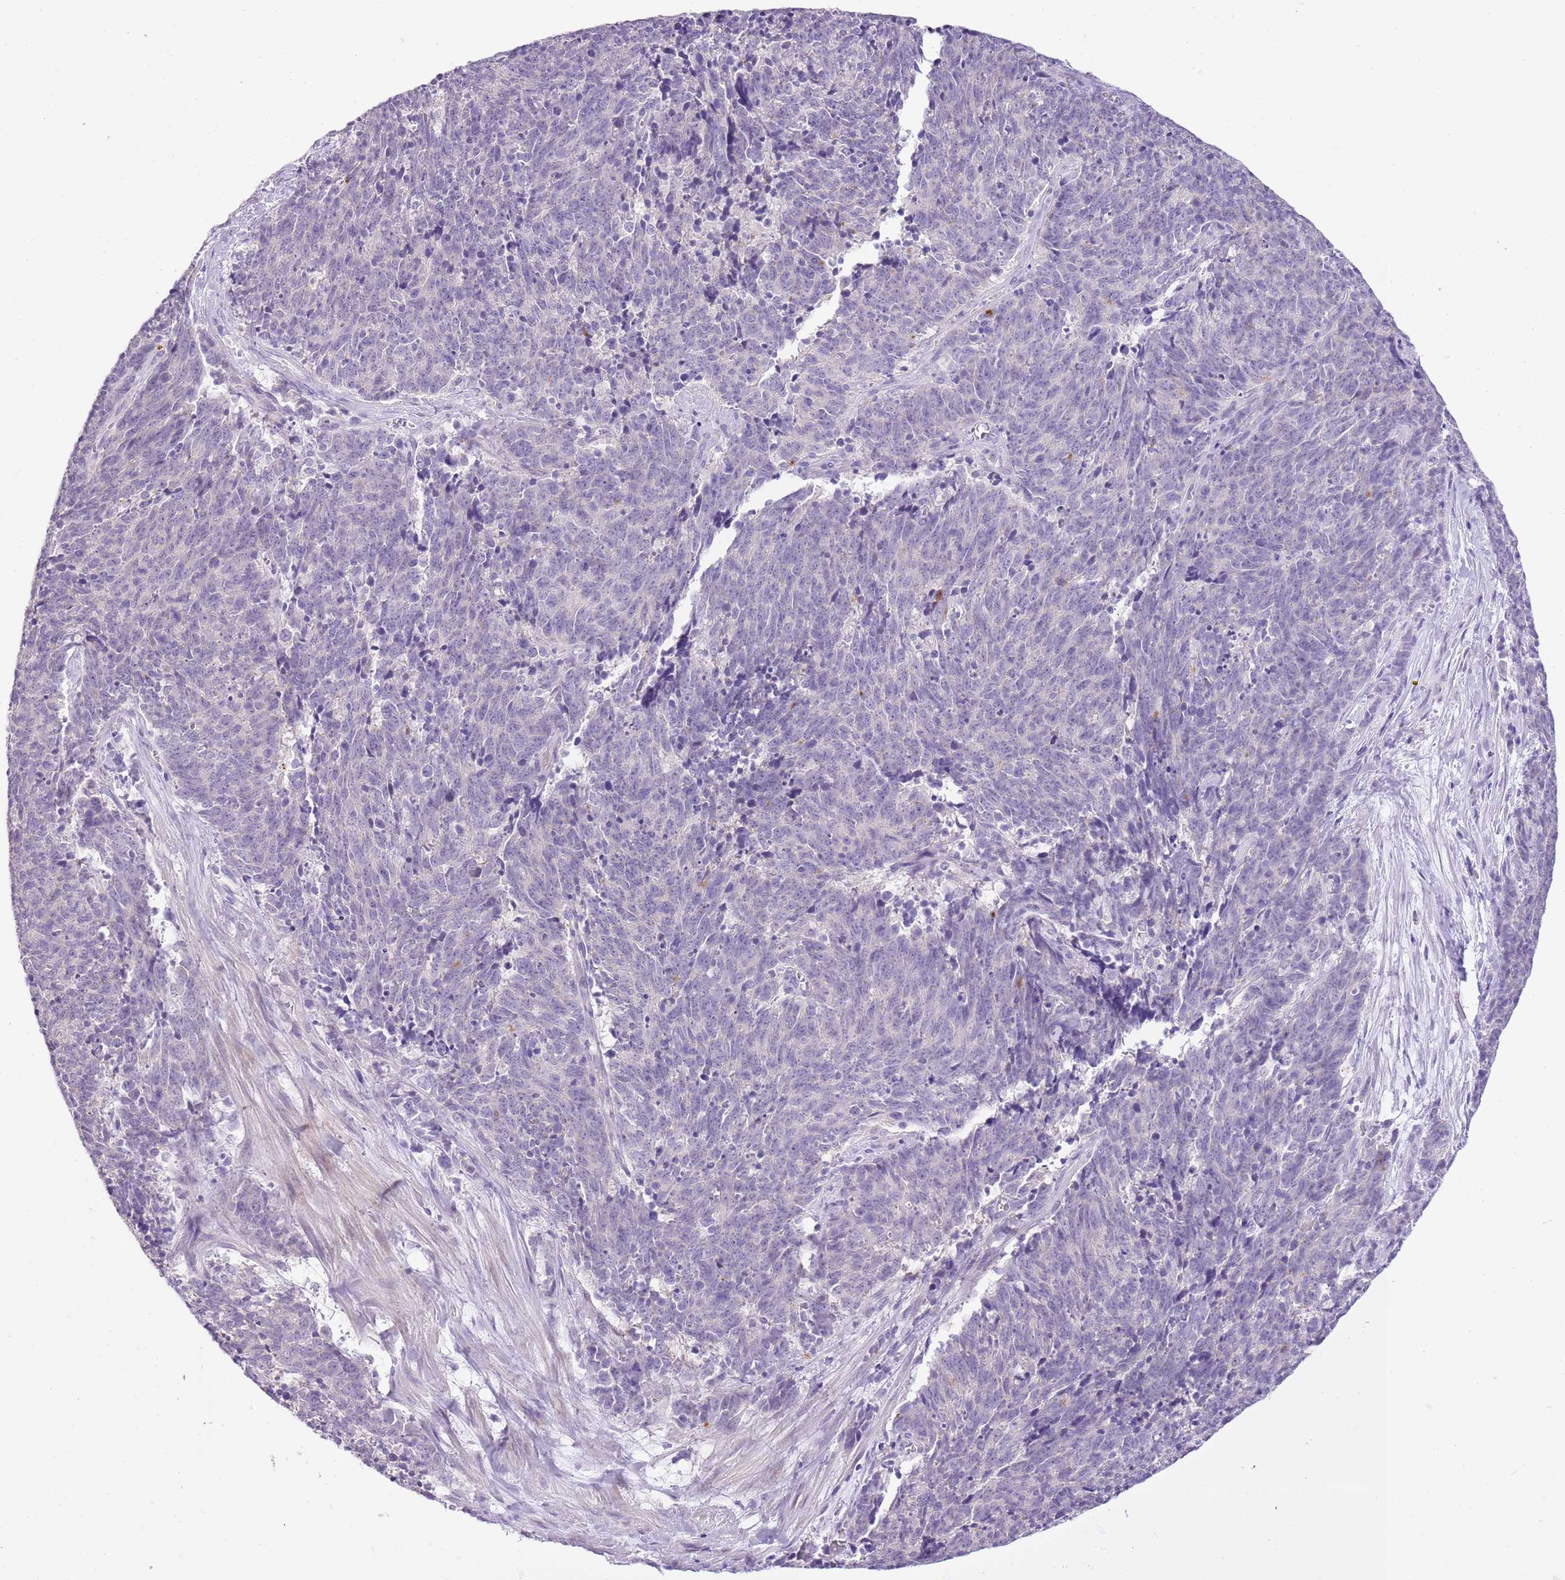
{"staining": {"intensity": "negative", "quantity": "none", "location": "none"}, "tissue": "cervical cancer", "cell_type": "Tumor cells", "image_type": "cancer", "snomed": [{"axis": "morphology", "description": "Squamous cell carcinoma, NOS"}, {"axis": "topography", "description": "Cervix"}], "caption": "Tumor cells are negative for brown protein staining in cervical cancer (squamous cell carcinoma). The staining was performed using DAB to visualize the protein expression in brown, while the nuclei were stained in blue with hematoxylin (Magnification: 20x).", "gene": "XPO7", "patient": {"sex": "female", "age": 29}}